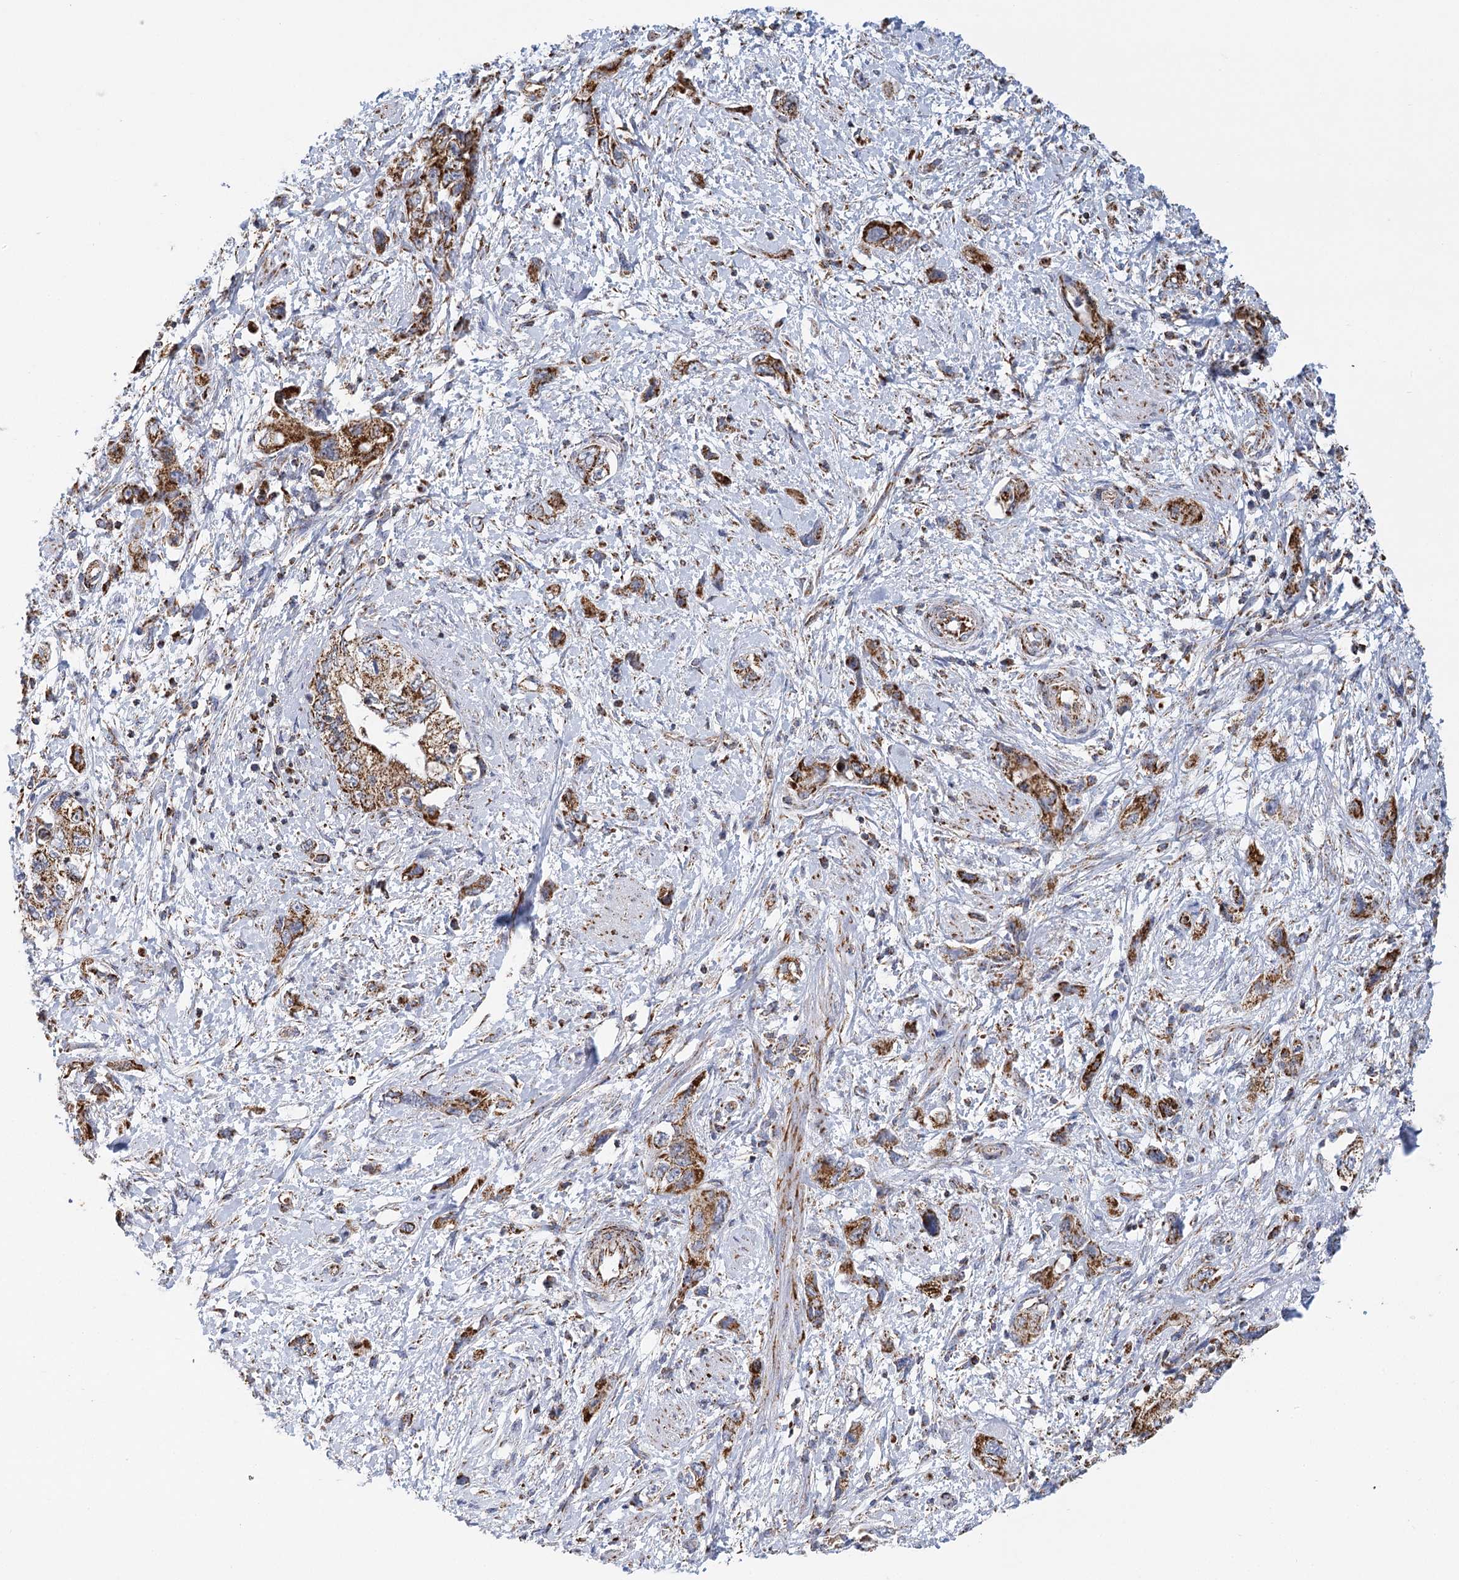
{"staining": {"intensity": "strong", "quantity": ">75%", "location": "cytoplasmic/membranous"}, "tissue": "pancreatic cancer", "cell_type": "Tumor cells", "image_type": "cancer", "snomed": [{"axis": "morphology", "description": "Adenocarcinoma, NOS"}, {"axis": "topography", "description": "Pancreas"}], "caption": "Protein expression analysis of pancreatic adenocarcinoma demonstrates strong cytoplasmic/membranous expression in approximately >75% of tumor cells.", "gene": "LSS", "patient": {"sex": "female", "age": 73}}